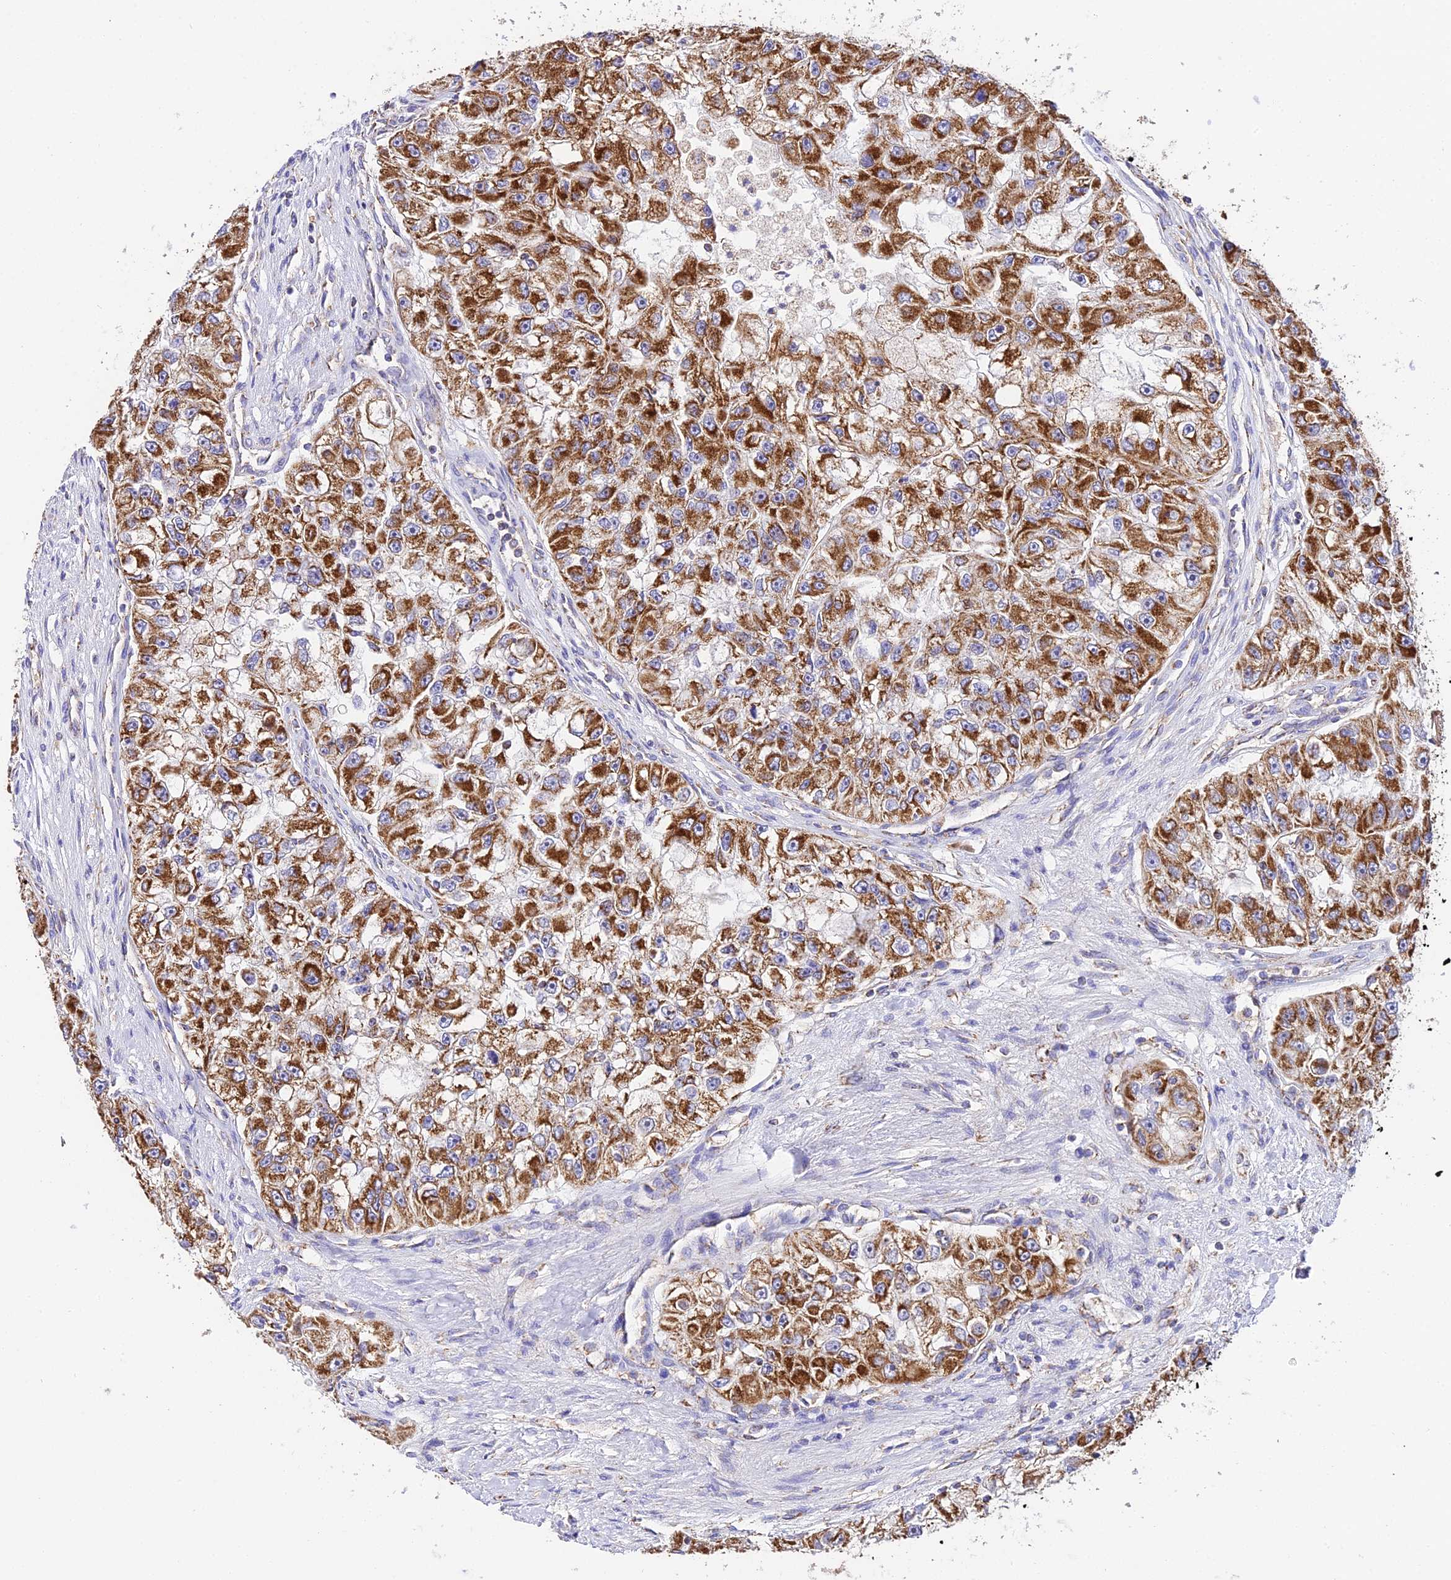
{"staining": {"intensity": "strong", "quantity": ">75%", "location": "cytoplasmic/membranous"}, "tissue": "renal cancer", "cell_type": "Tumor cells", "image_type": "cancer", "snomed": [{"axis": "morphology", "description": "Adenocarcinoma, NOS"}, {"axis": "topography", "description": "Kidney"}], "caption": "Strong cytoplasmic/membranous protein staining is present in about >75% of tumor cells in adenocarcinoma (renal). (DAB IHC with brightfield microscopy, high magnification).", "gene": "OCIAD1", "patient": {"sex": "male", "age": 63}}